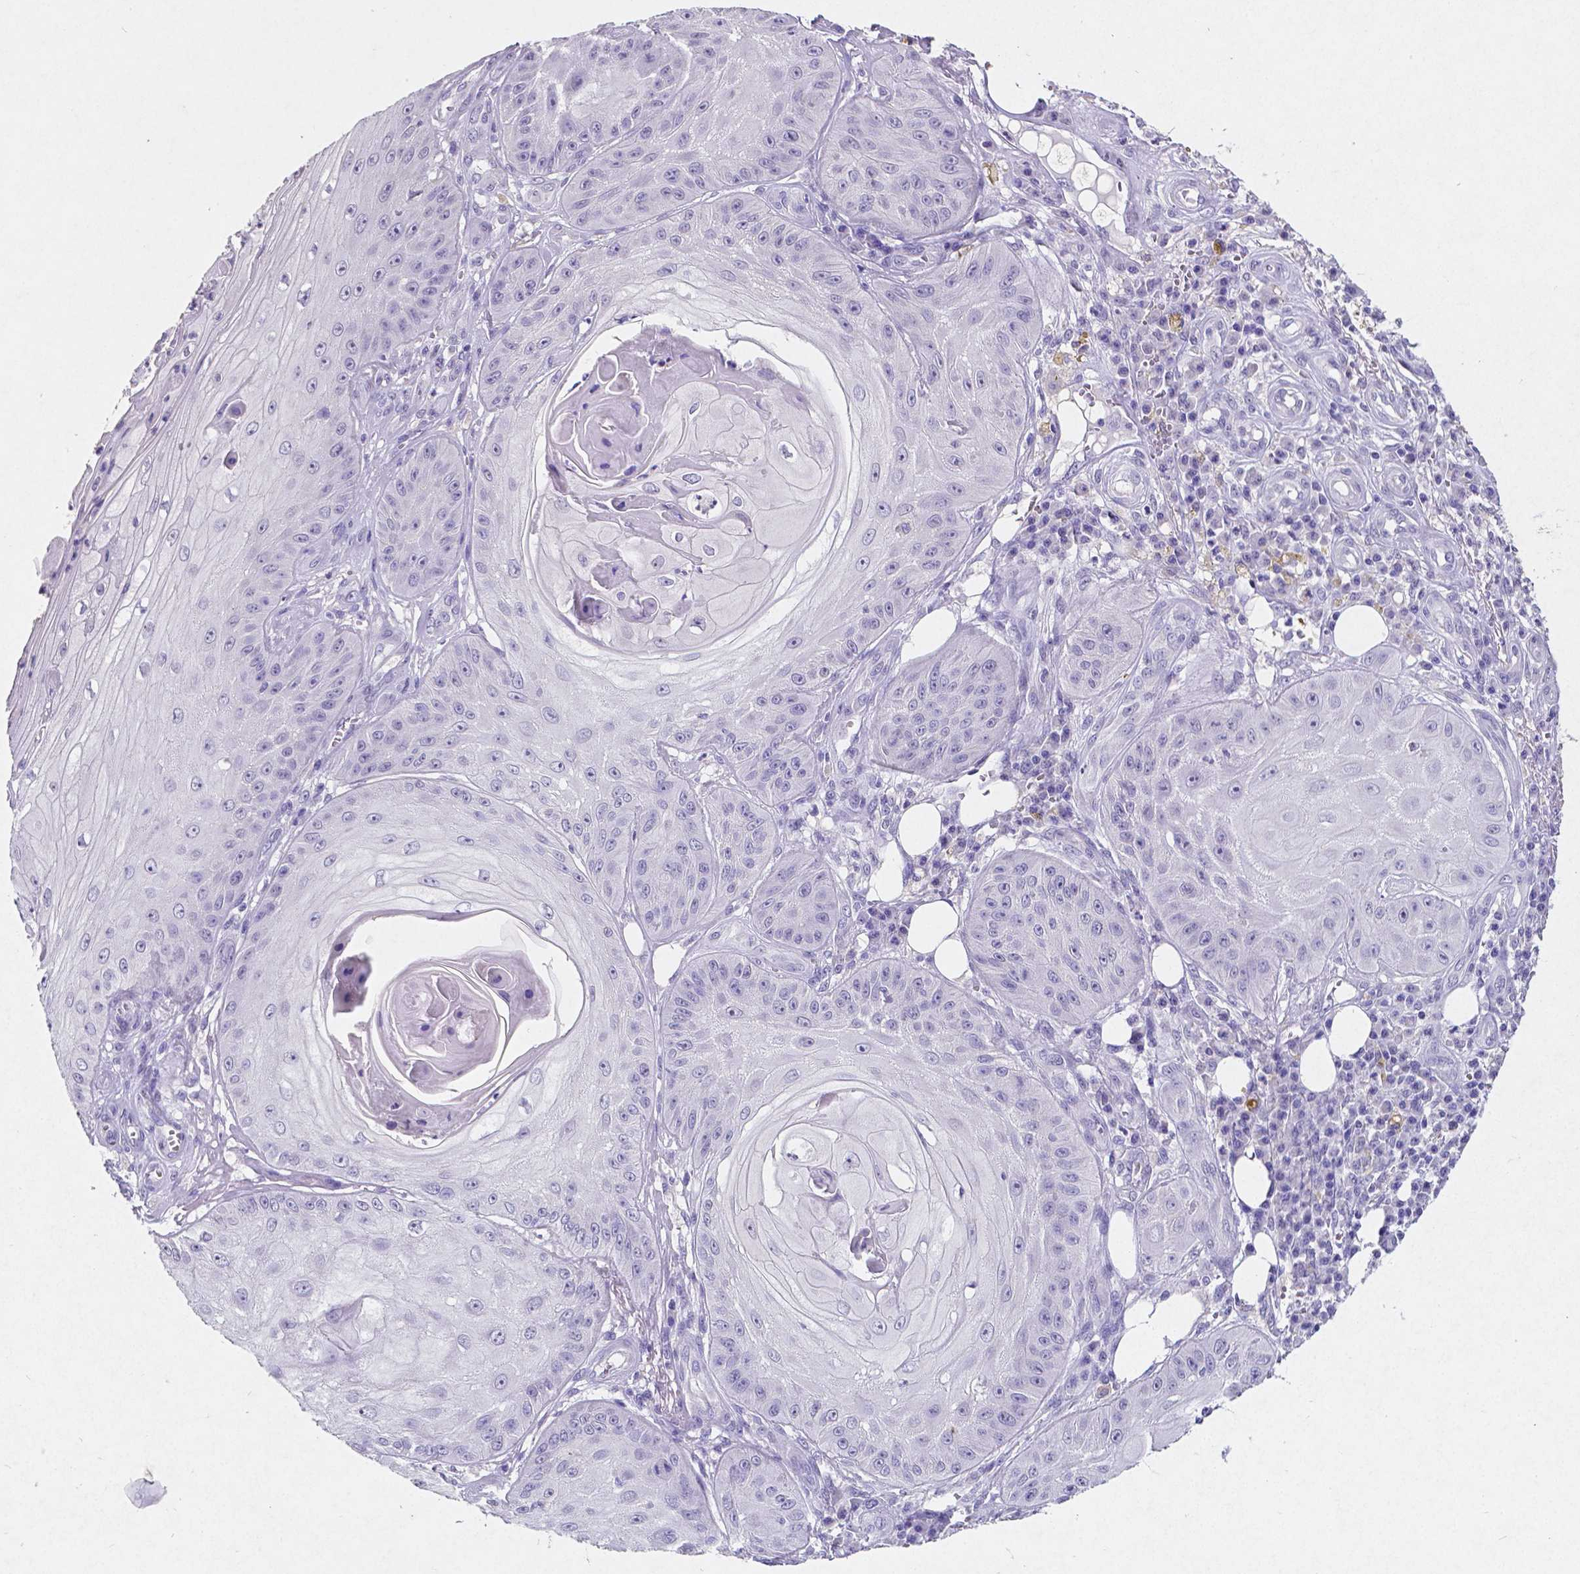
{"staining": {"intensity": "negative", "quantity": "none", "location": "none"}, "tissue": "skin cancer", "cell_type": "Tumor cells", "image_type": "cancer", "snomed": [{"axis": "morphology", "description": "Squamous cell carcinoma, NOS"}, {"axis": "topography", "description": "Skin"}], "caption": "Immunohistochemistry of human skin cancer (squamous cell carcinoma) displays no expression in tumor cells.", "gene": "SATB2", "patient": {"sex": "male", "age": 70}}